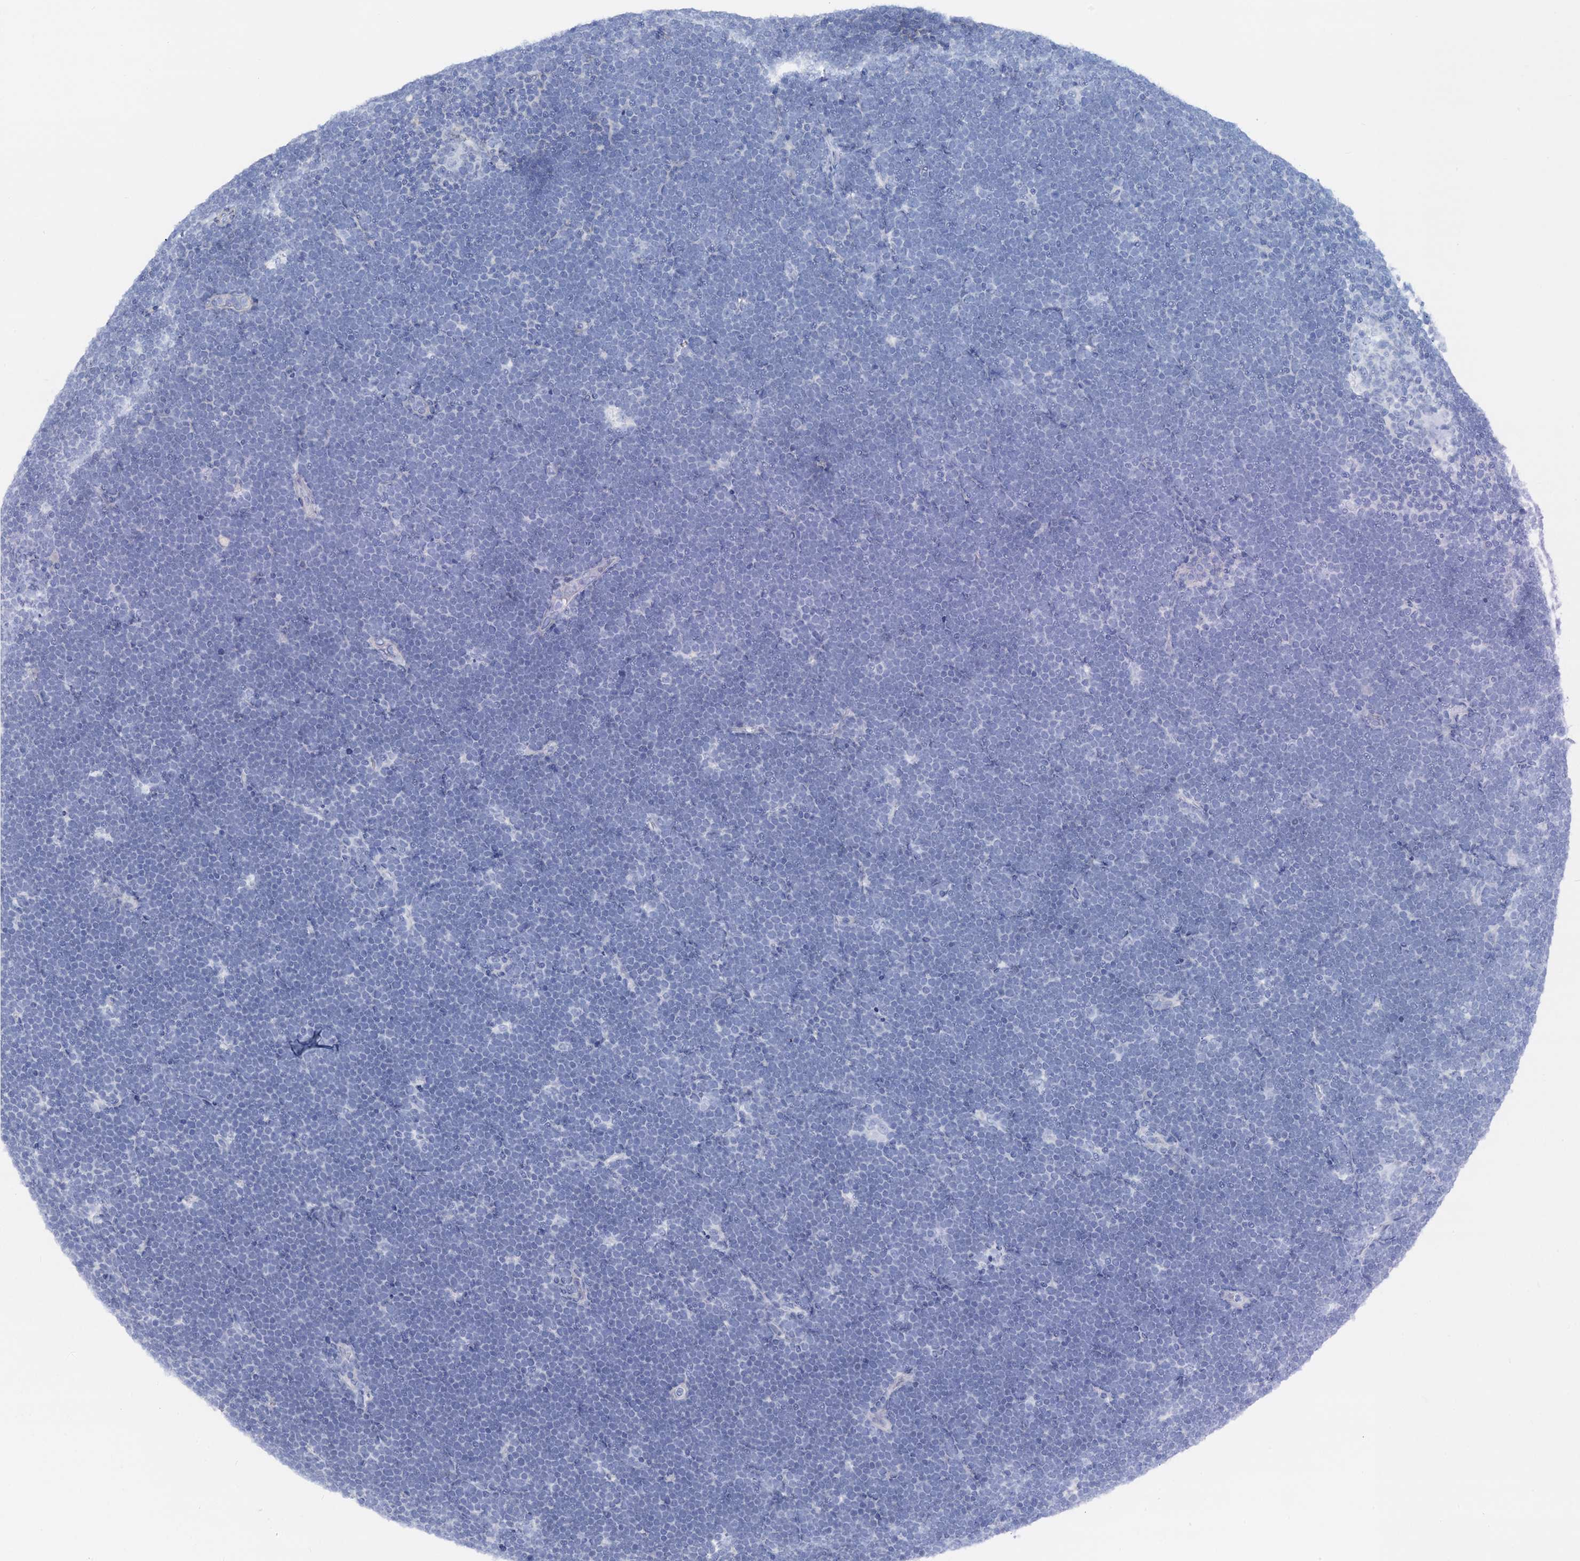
{"staining": {"intensity": "negative", "quantity": "none", "location": "none"}, "tissue": "lymphoma", "cell_type": "Tumor cells", "image_type": "cancer", "snomed": [{"axis": "morphology", "description": "Malignant lymphoma, non-Hodgkin's type, High grade"}, {"axis": "topography", "description": "Lymph node"}], "caption": "An immunohistochemistry (IHC) micrograph of malignant lymphoma, non-Hodgkin's type (high-grade) is shown. There is no staining in tumor cells of malignant lymphoma, non-Hodgkin's type (high-grade). (Stains: DAB IHC with hematoxylin counter stain, Microscopy: brightfield microscopy at high magnification).", "gene": "RBP3", "patient": {"sex": "male", "age": 13}}